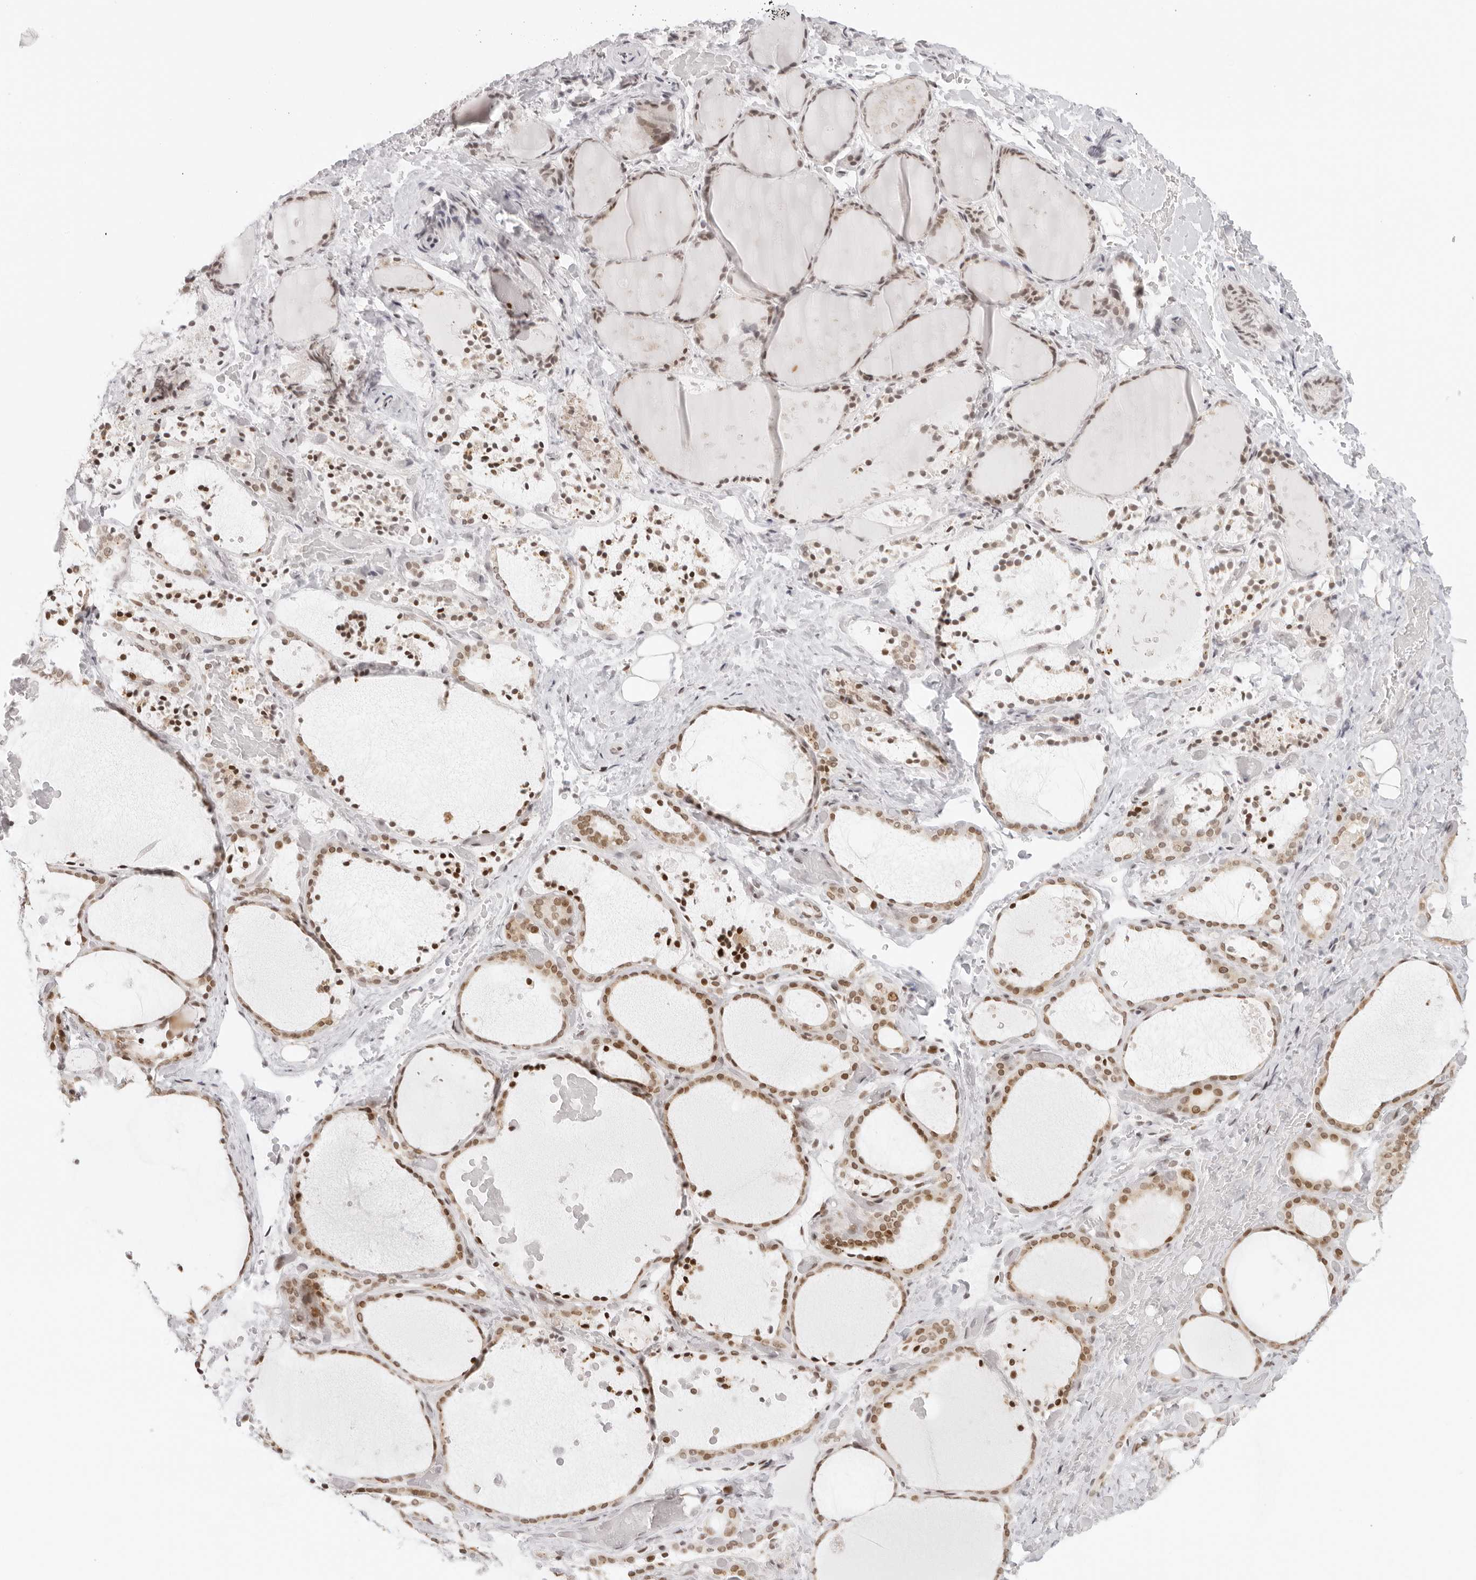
{"staining": {"intensity": "moderate", "quantity": ">75%", "location": "nuclear"}, "tissue": "thyroid gland", "cell_type": "Glandular cells", "image_type": "normal", "snomed": [{"axis": "morphology", "description": "Normal tissue, NOS"}, {"axis": "topography", "description": "Thyroid gland"}], "caption": "High-magnification brightfield microscopy of benign thyroid gland stained with DAB (3,3'-diaminobenzidine) (brown) and counterstained with hematoxylin (blue). glandular cells exhibit moderate nuclear staining is identified in approximately>75% of cells. Nuclei are stained in blue.", "gene": "RCC1", "patient": {"sex": "female", "age": 44}}